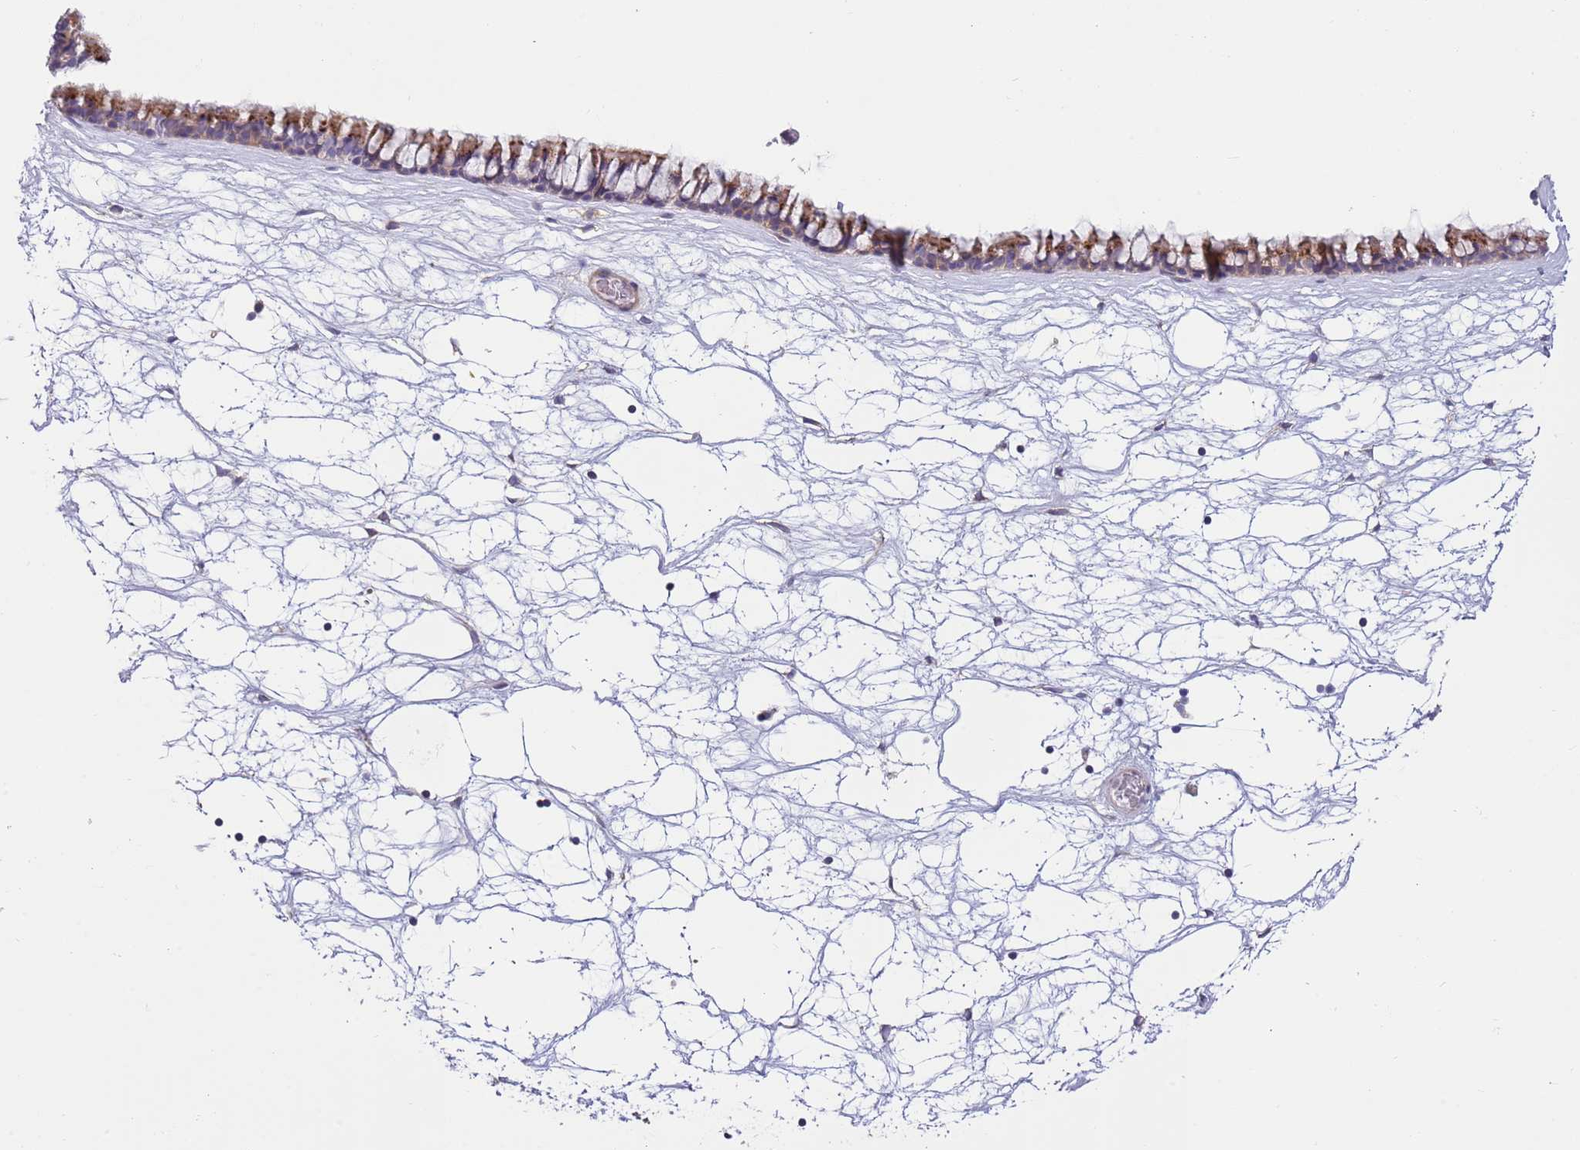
{"staining": {"intensity": "moderate", "quantity": ">75%", "location": "cytoplasmic/membranous"}, "tissue": "nasopharynx", "cell_type": "Respiratory epithelial cells", "image_type": "normal", "snomed": [{"axis": "morphology", "description": "Normal tissue, NOS"}, {"axis": "topography", "description": "Nasopharynx"}], "caption": "Protein expression analysis of unremarkable human nasopharynx reveals moderate cytoplasmic/membranous staining in approximately >75% of respiratory epithelial cells.", "gene": "ARMCX6", "patient": {"sex": "male", "age": 64}}